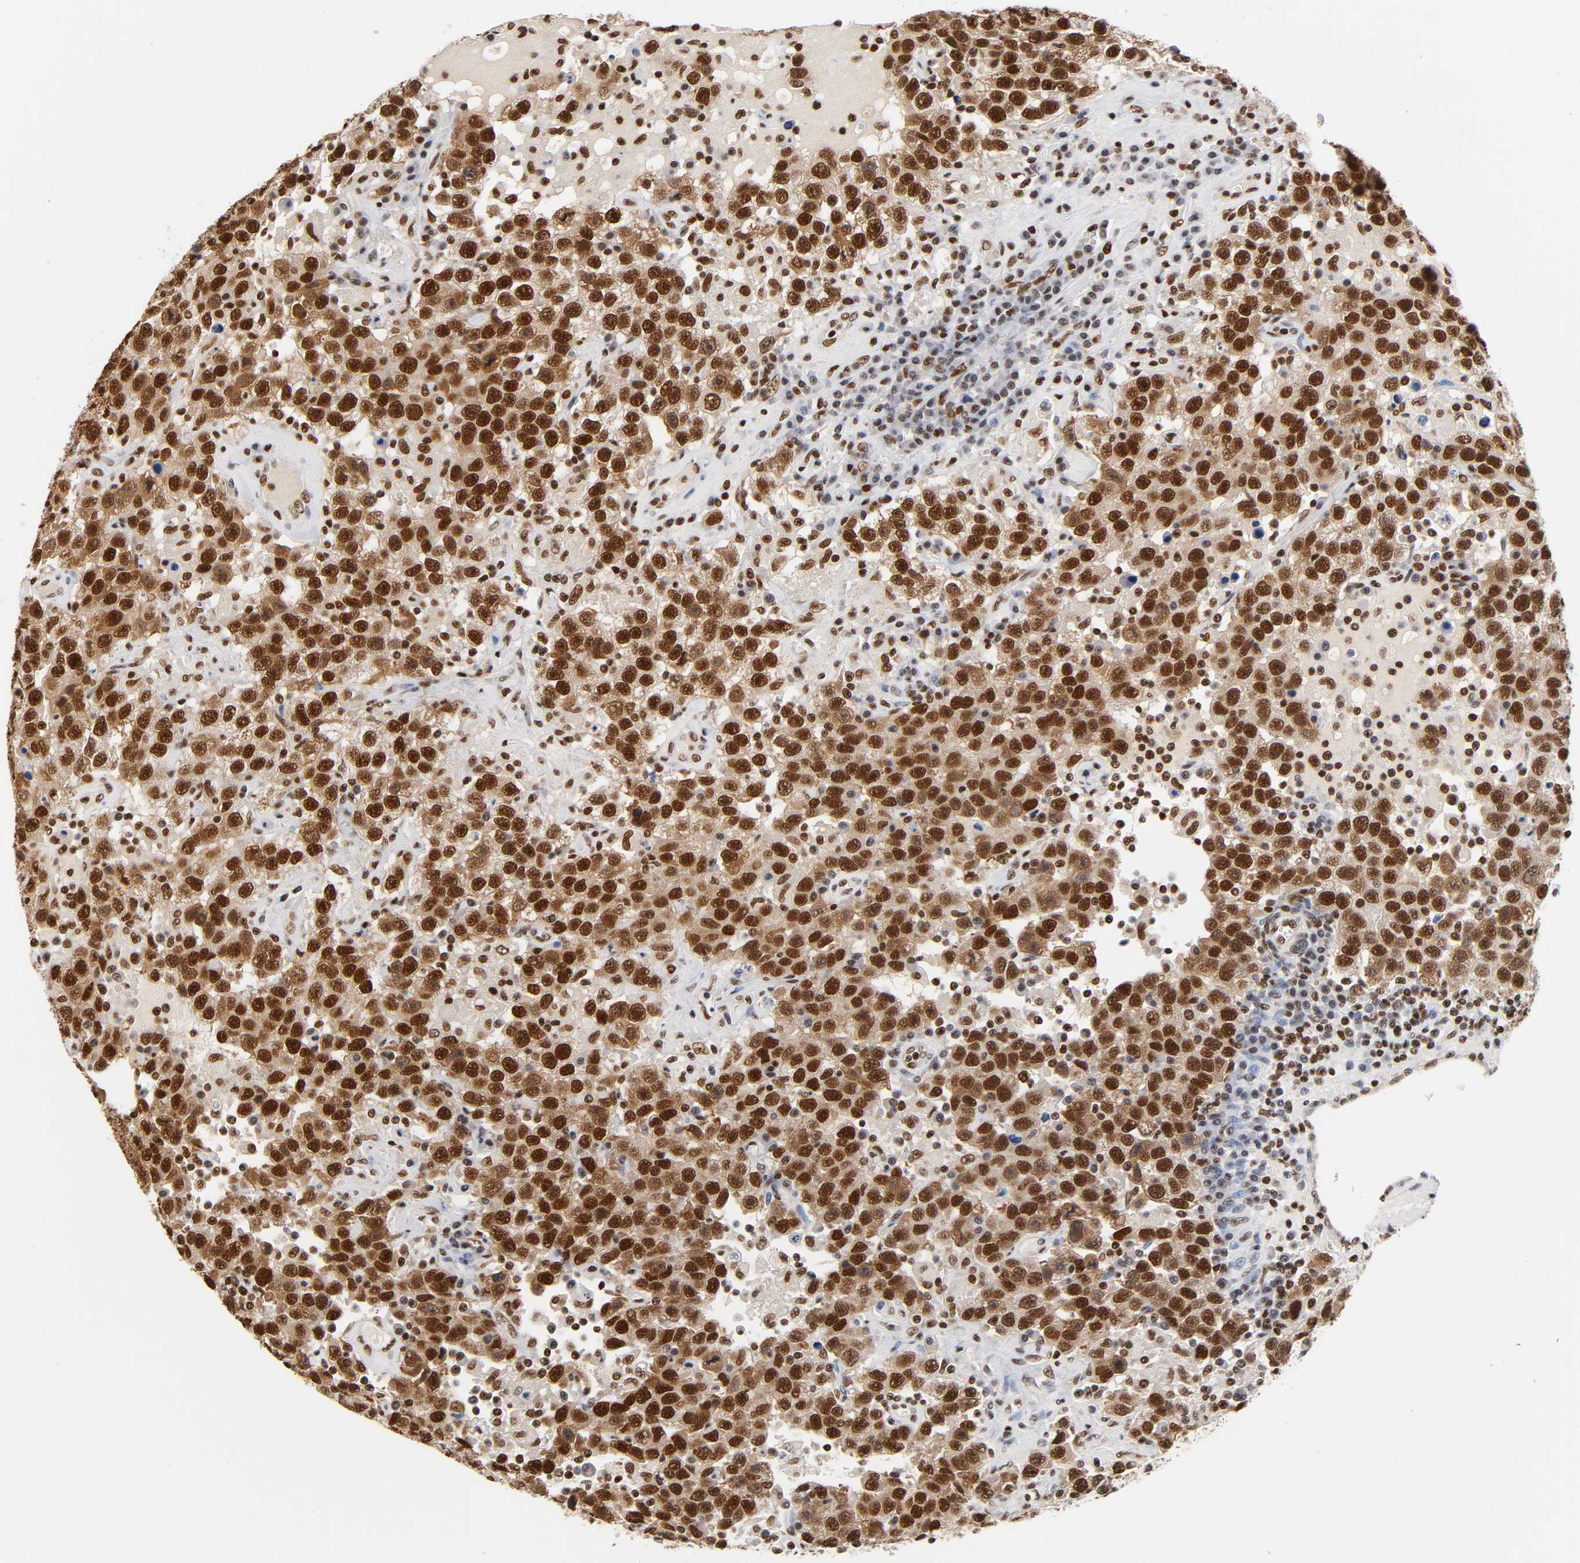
{"staining": {"intensity": "strong", "quantity": ">75%", "location": "nuclear"}, "tissue": "testis cancer", "cell_type": "Tumor cells", "image_type": "cancer", "snomed": [{"axis": "morphology", "description": "Seminoma, NOS"}, {"axis": "topography", "description": "Testis"}], "caption": "Protein analysis of testis cancer (seminoma) tissue demonstrates strong nuclear expression in approximately >75% of tumor cells. (brown staining indicates protein expression, while blue staining denotes nuclei).", "gene": "ILKAP", "patient": {"sex": "male", "age": 41}}